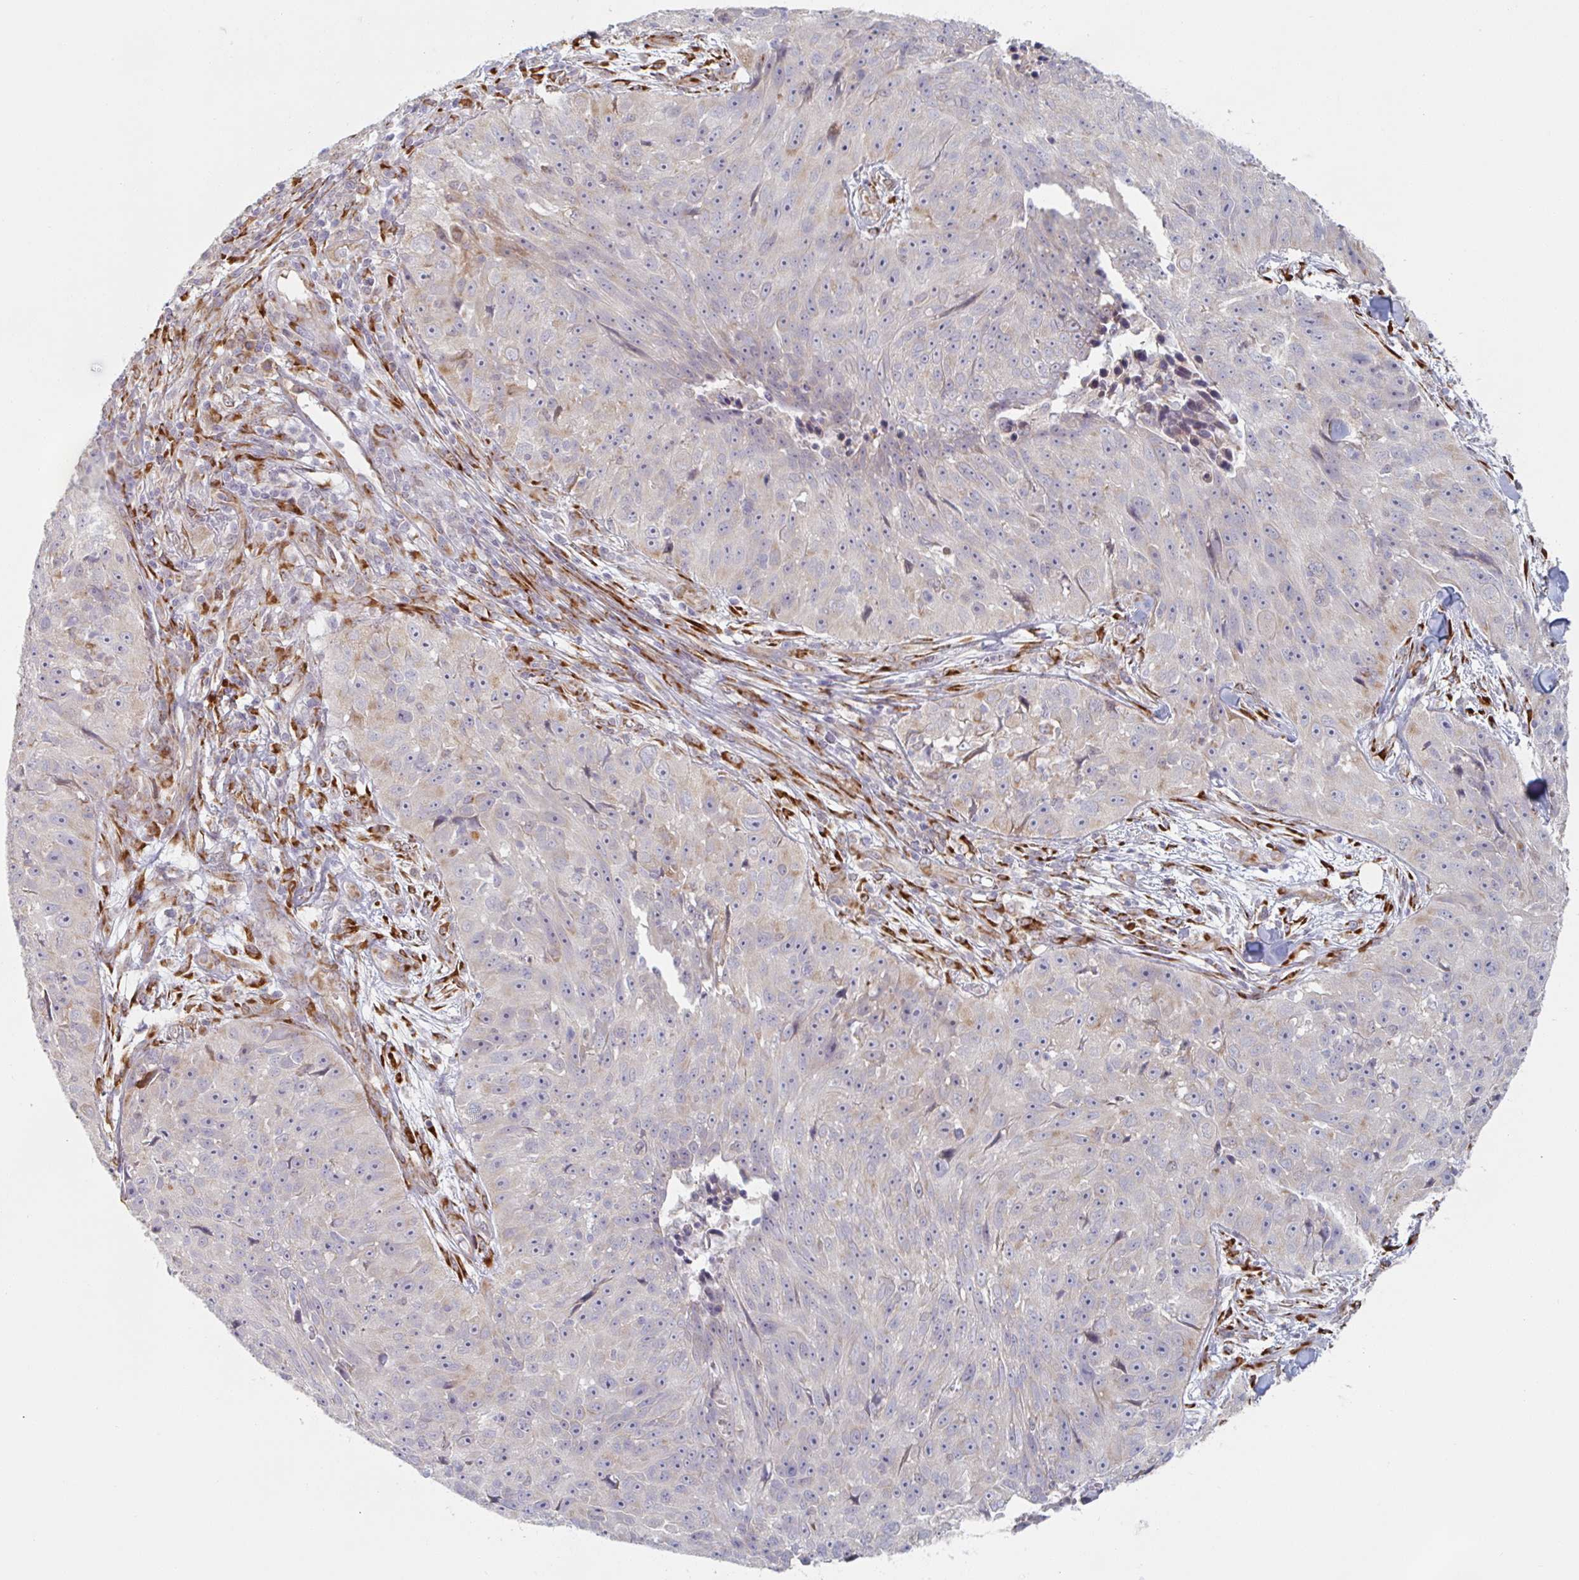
{"staining": {"intensity": "weak", "quantity": "<25%", "location": "cytoplasmic/membranous"}, "tissue": "skin cancer", "cell_type": "Tumor cells", "image_type": "cancer", "snomed": [{"axis": "morphology", "description": "Squamous cell carcinoma, NOS"}, {"axis": "topography", "description": "Skin"}], "caption": "This is an immunohistochemistry (IHC) image of human skin cancer. There is no expression in tumor cells.", "gene": "TRAPPC10", "patient": {"sex": "female", "age": 87}}